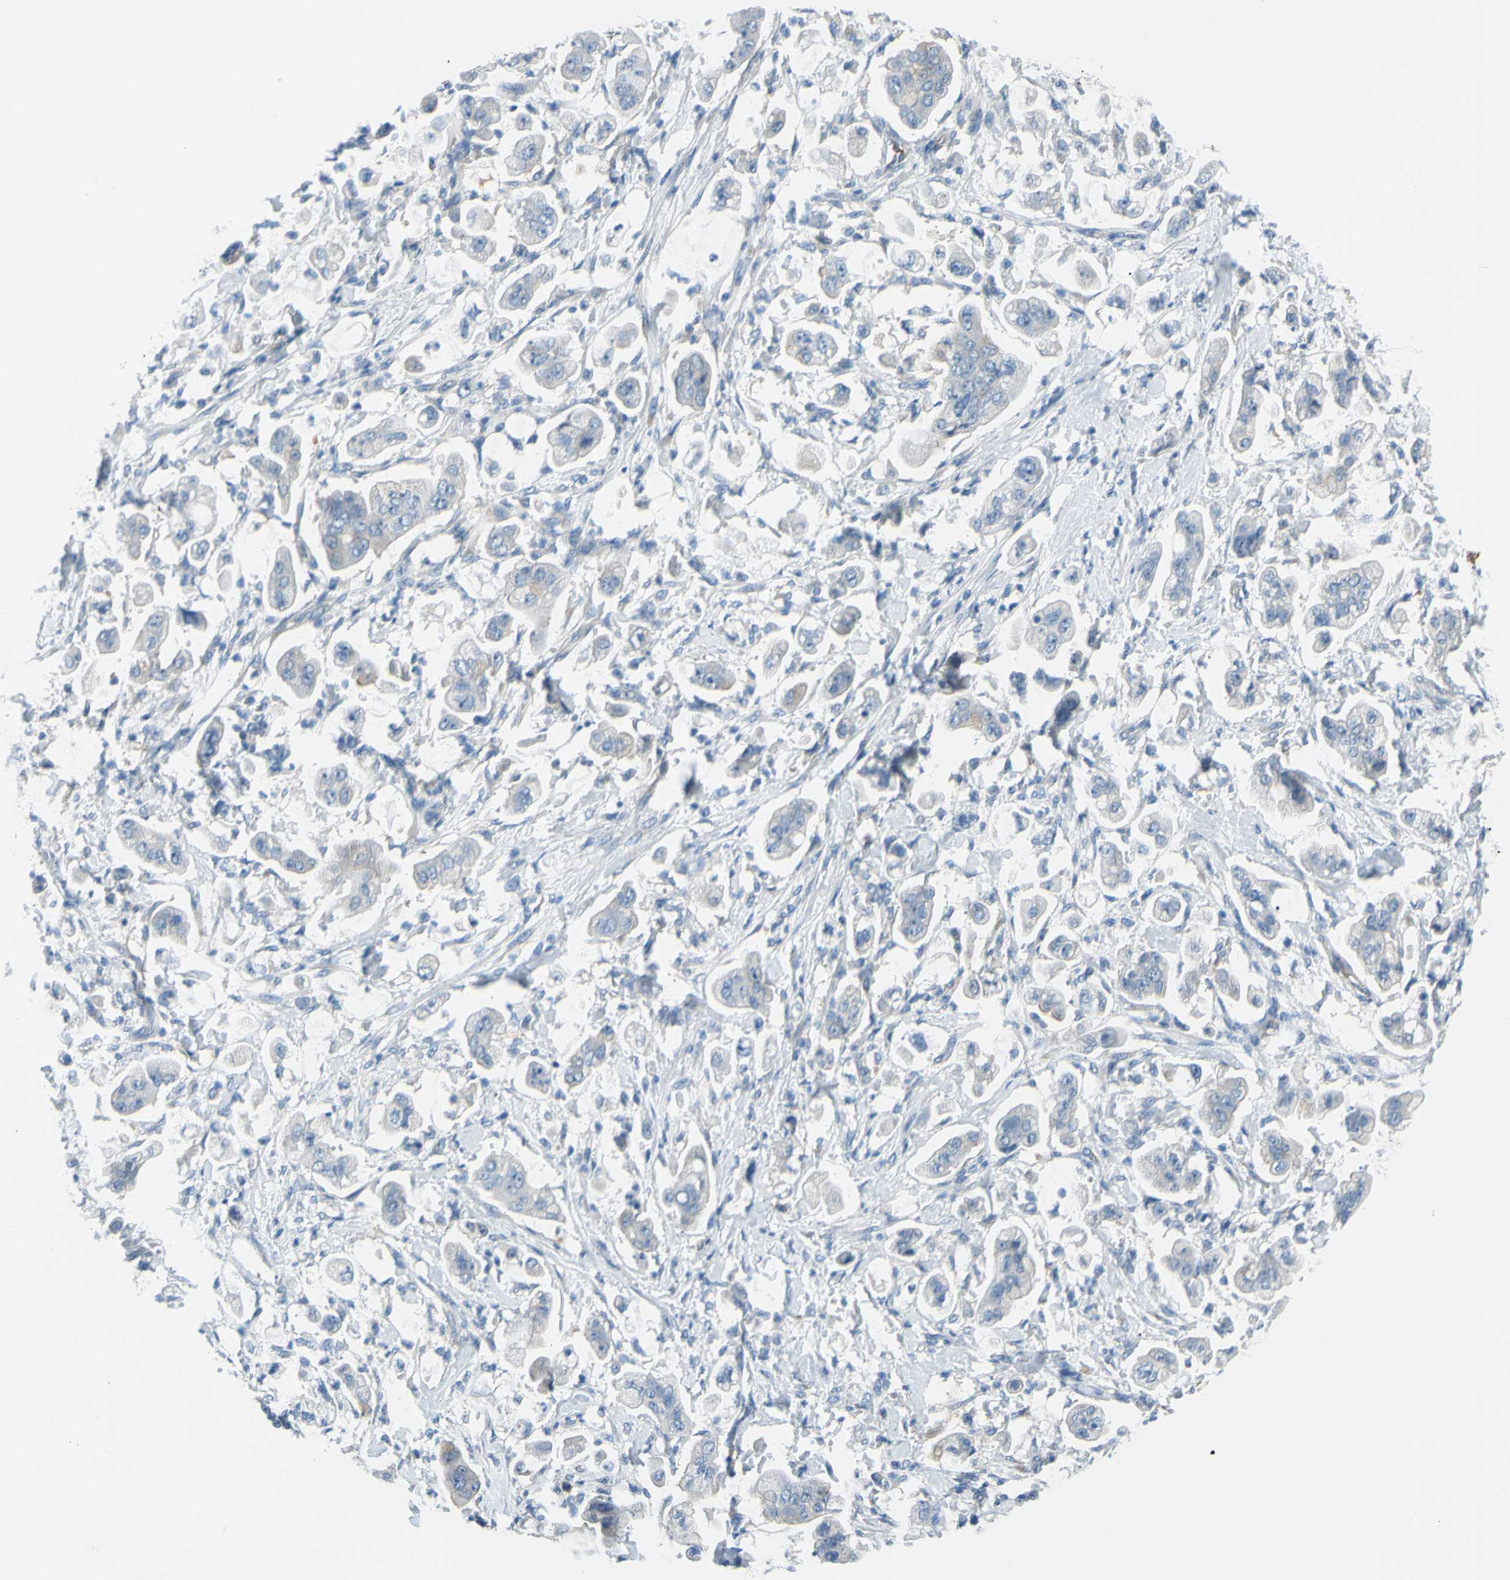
{"staining": {"intensity": "weak", "quantity": "25%-75%", "location": "cytoplasmic/membranous"}, "tissue": "stomach cancer", "cell_type": "Tumor cells", "image_type": "cancer", "snomed": [{"axis": "morphology", "description": "Adenocarcinoma, NOS"}, {"axis": "topography", "description": "Stomach"}], "caption": "Tumor cells display low levels of weak cytoplasmic/membranous positivity in about 25%-75% of cells in human stomach cancer. (Brightfield microscopy of DAB IHC at high magnification).", "gene": "FRMD4B", "patient": {"sex": "male", "age": 62}}